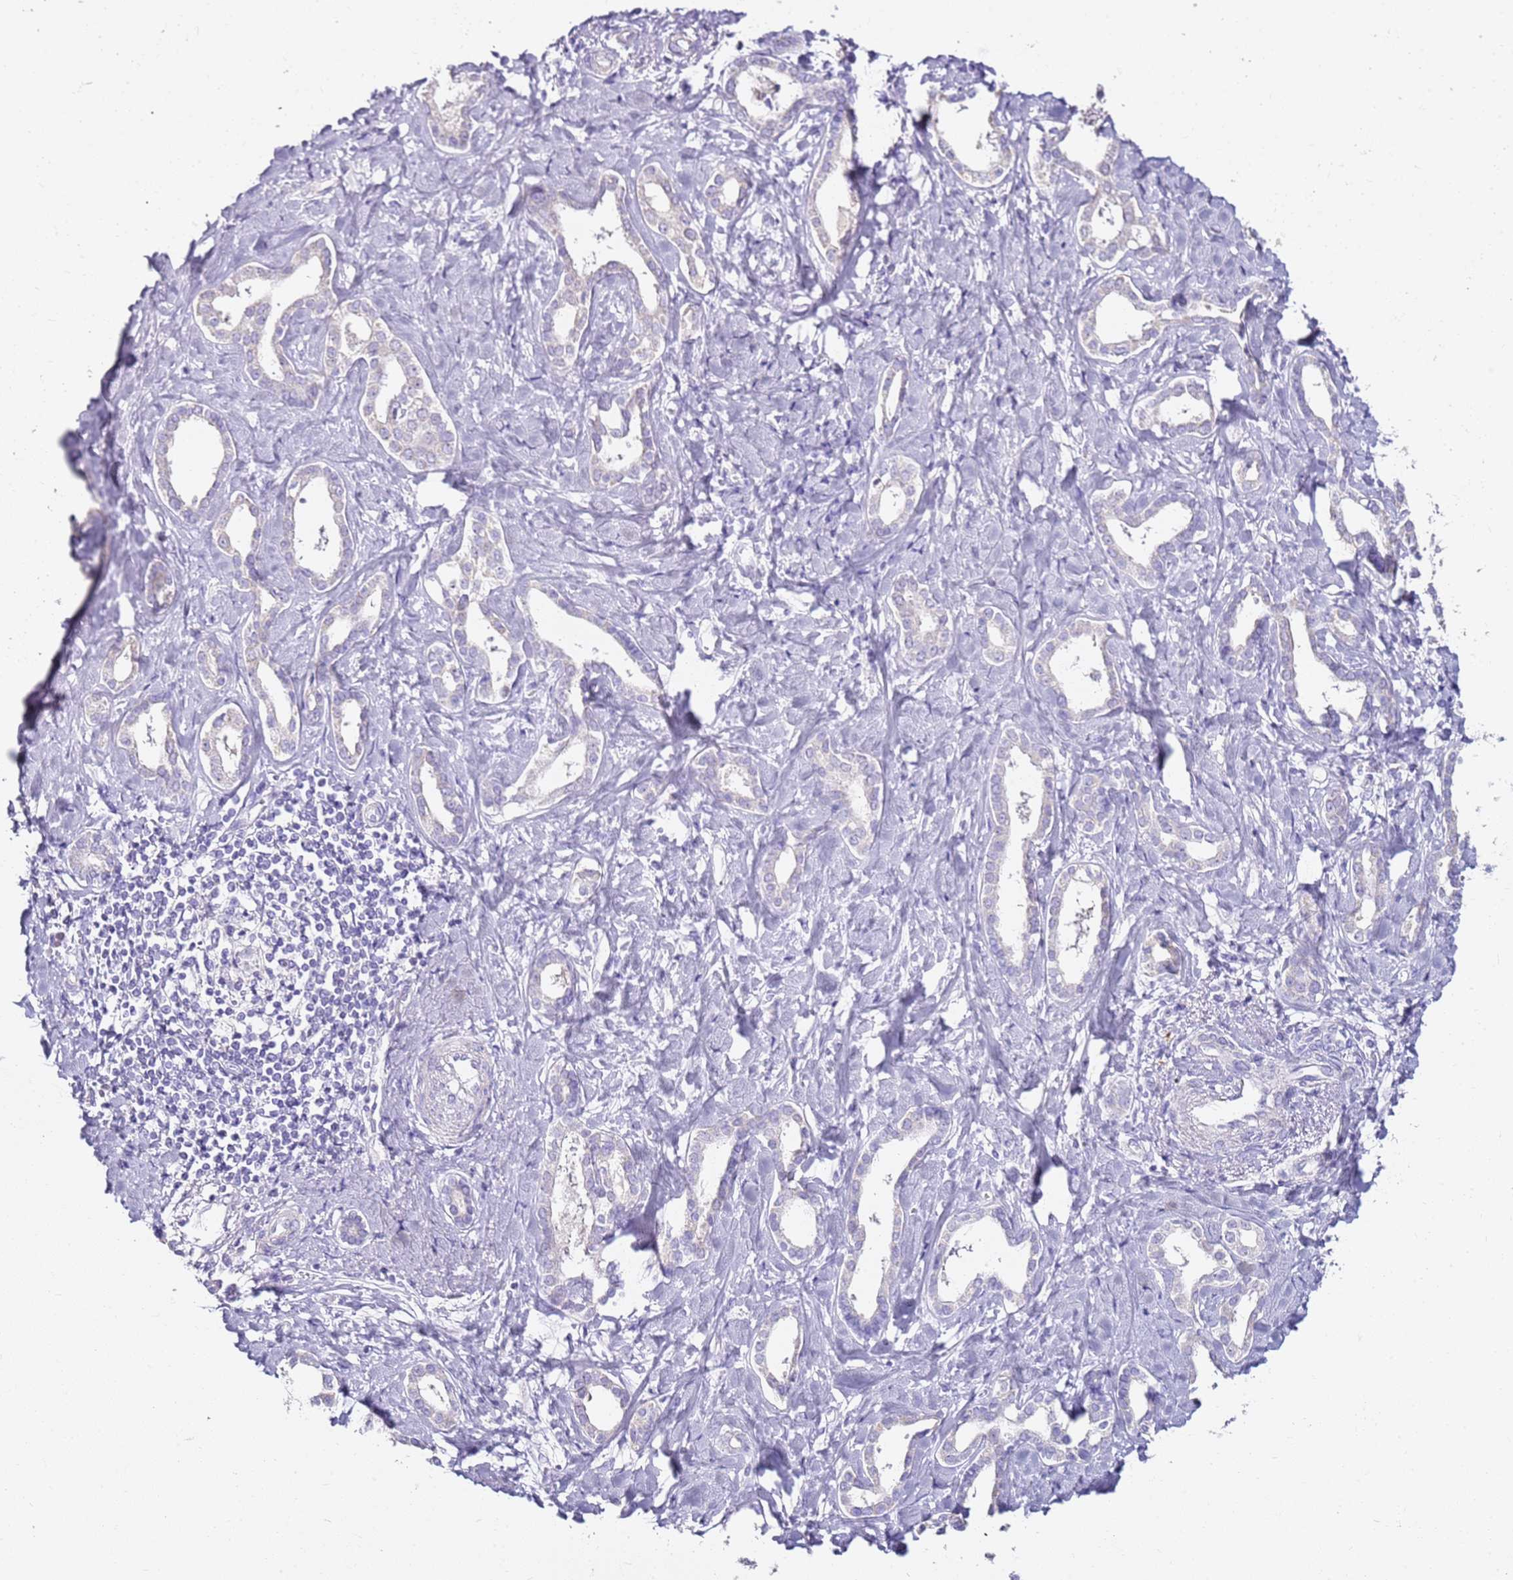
{"staining": {"intensity": "negative", "quantity": "none", "location": "none"}, "tissue": "liver cancer", "cell_type": "Tumor cells", "image_type": "cancer", "snomed": [{"axis": "morphology", "description": "Cholangiocarcinoma"}, {"axis": "topography", "description": "Liver"}], "caption": "IHC micrograph of neoplastic tissue: liver cancer stained with DAB shows no significant protein staining in tumor cells.", "gene": "MYBPC3", "patient": {"sex": "female", "age": 77}}